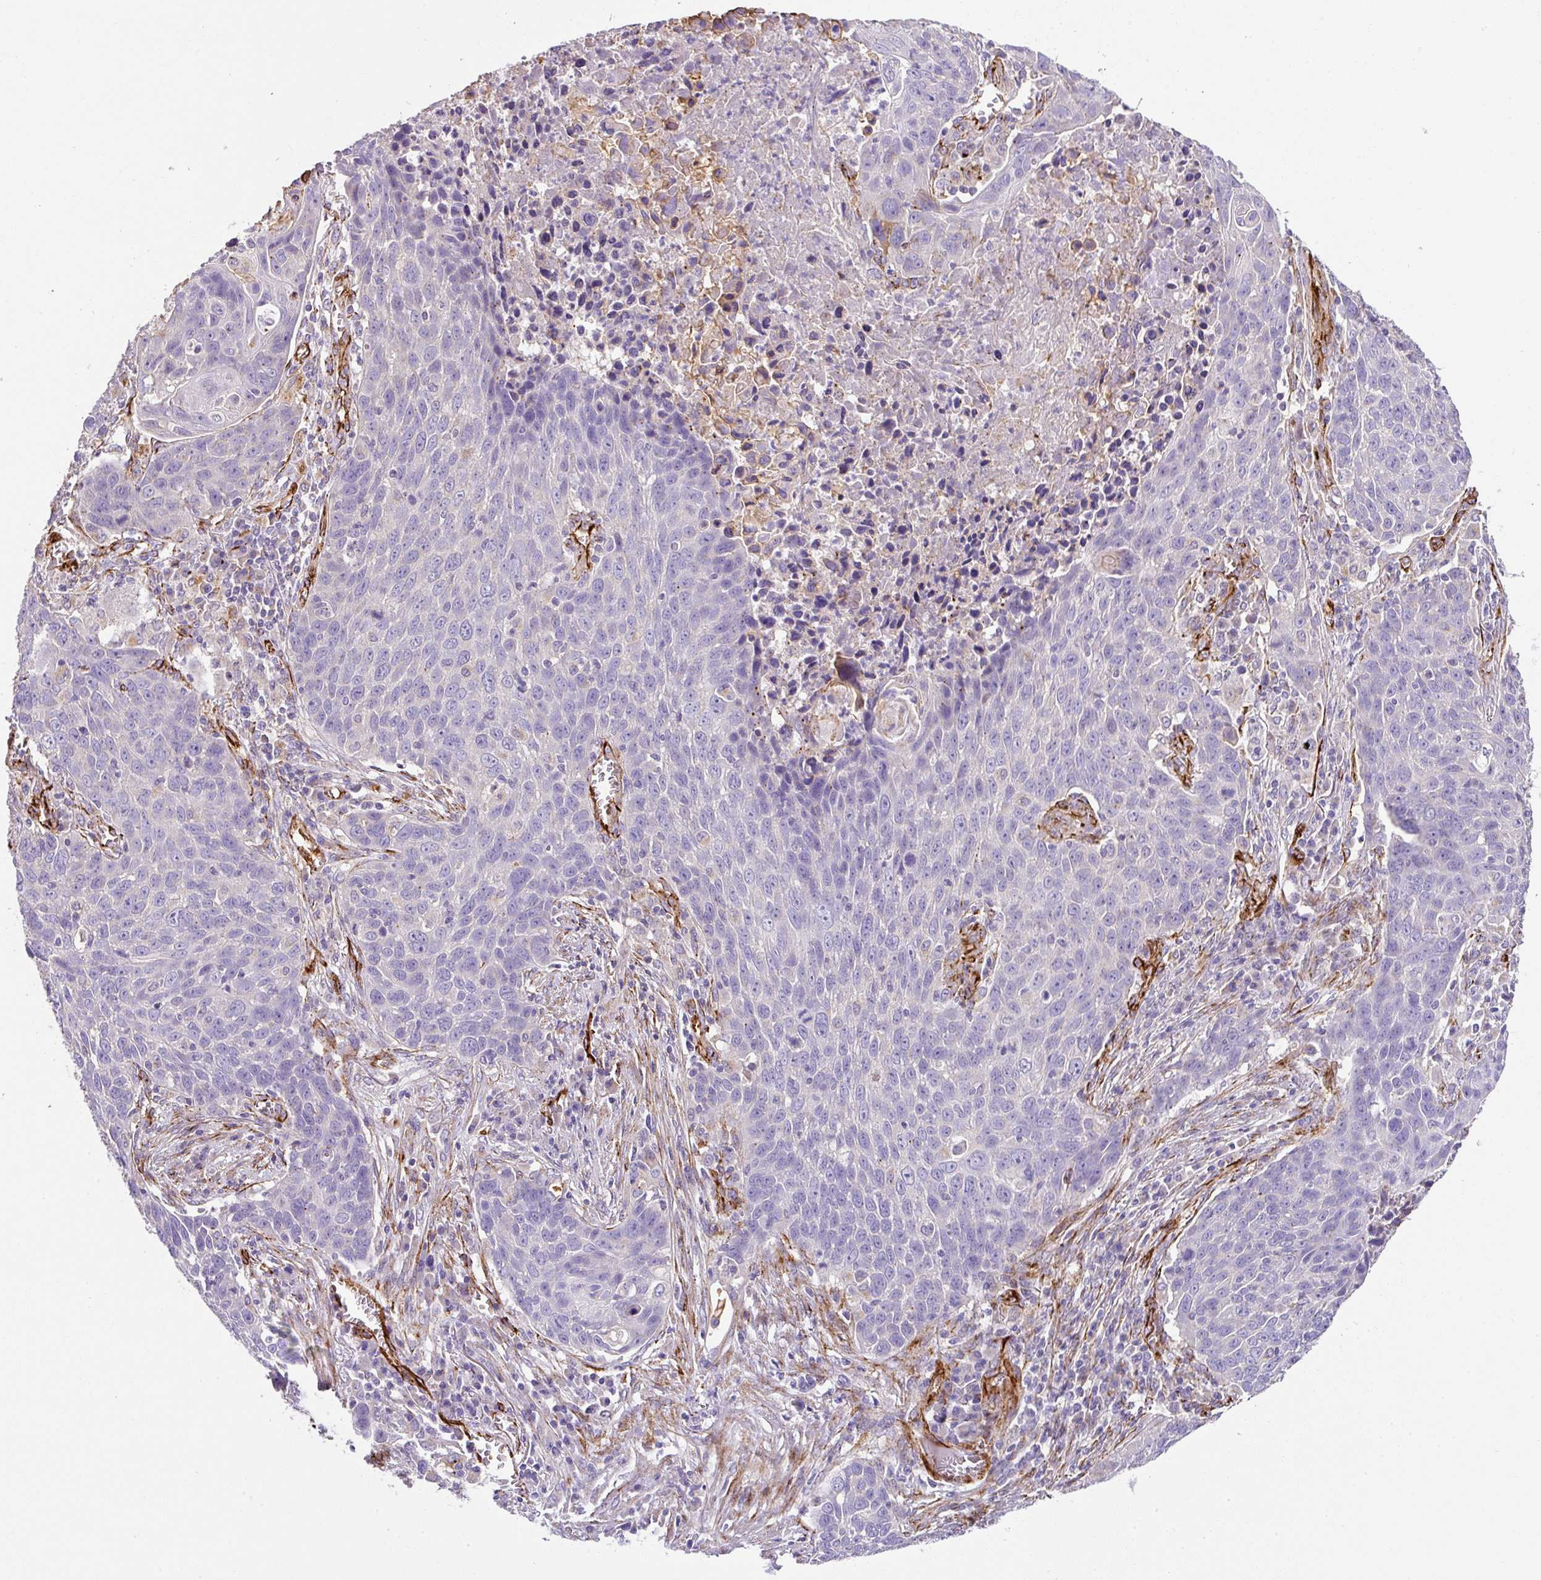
{"staining": {"intensity": "negative", "quantity": "none", "location": "none"}, "tissue": "lung cancer", "cell_type": "Tumor cells", "image_type": "cancer", "snomed": [{"axis": "morphology", "description": "Squamous cell carcinoma, NOS"}, {"axis": "topography", "description": "Lung"}], "caption": "IHC image of lung squamous cell carcinoma stained for a protein (brown), which demonstrates no expression in tumor cells.", "gene": "SLC25A17", "patient": {"sex": "male", "age": 78}}